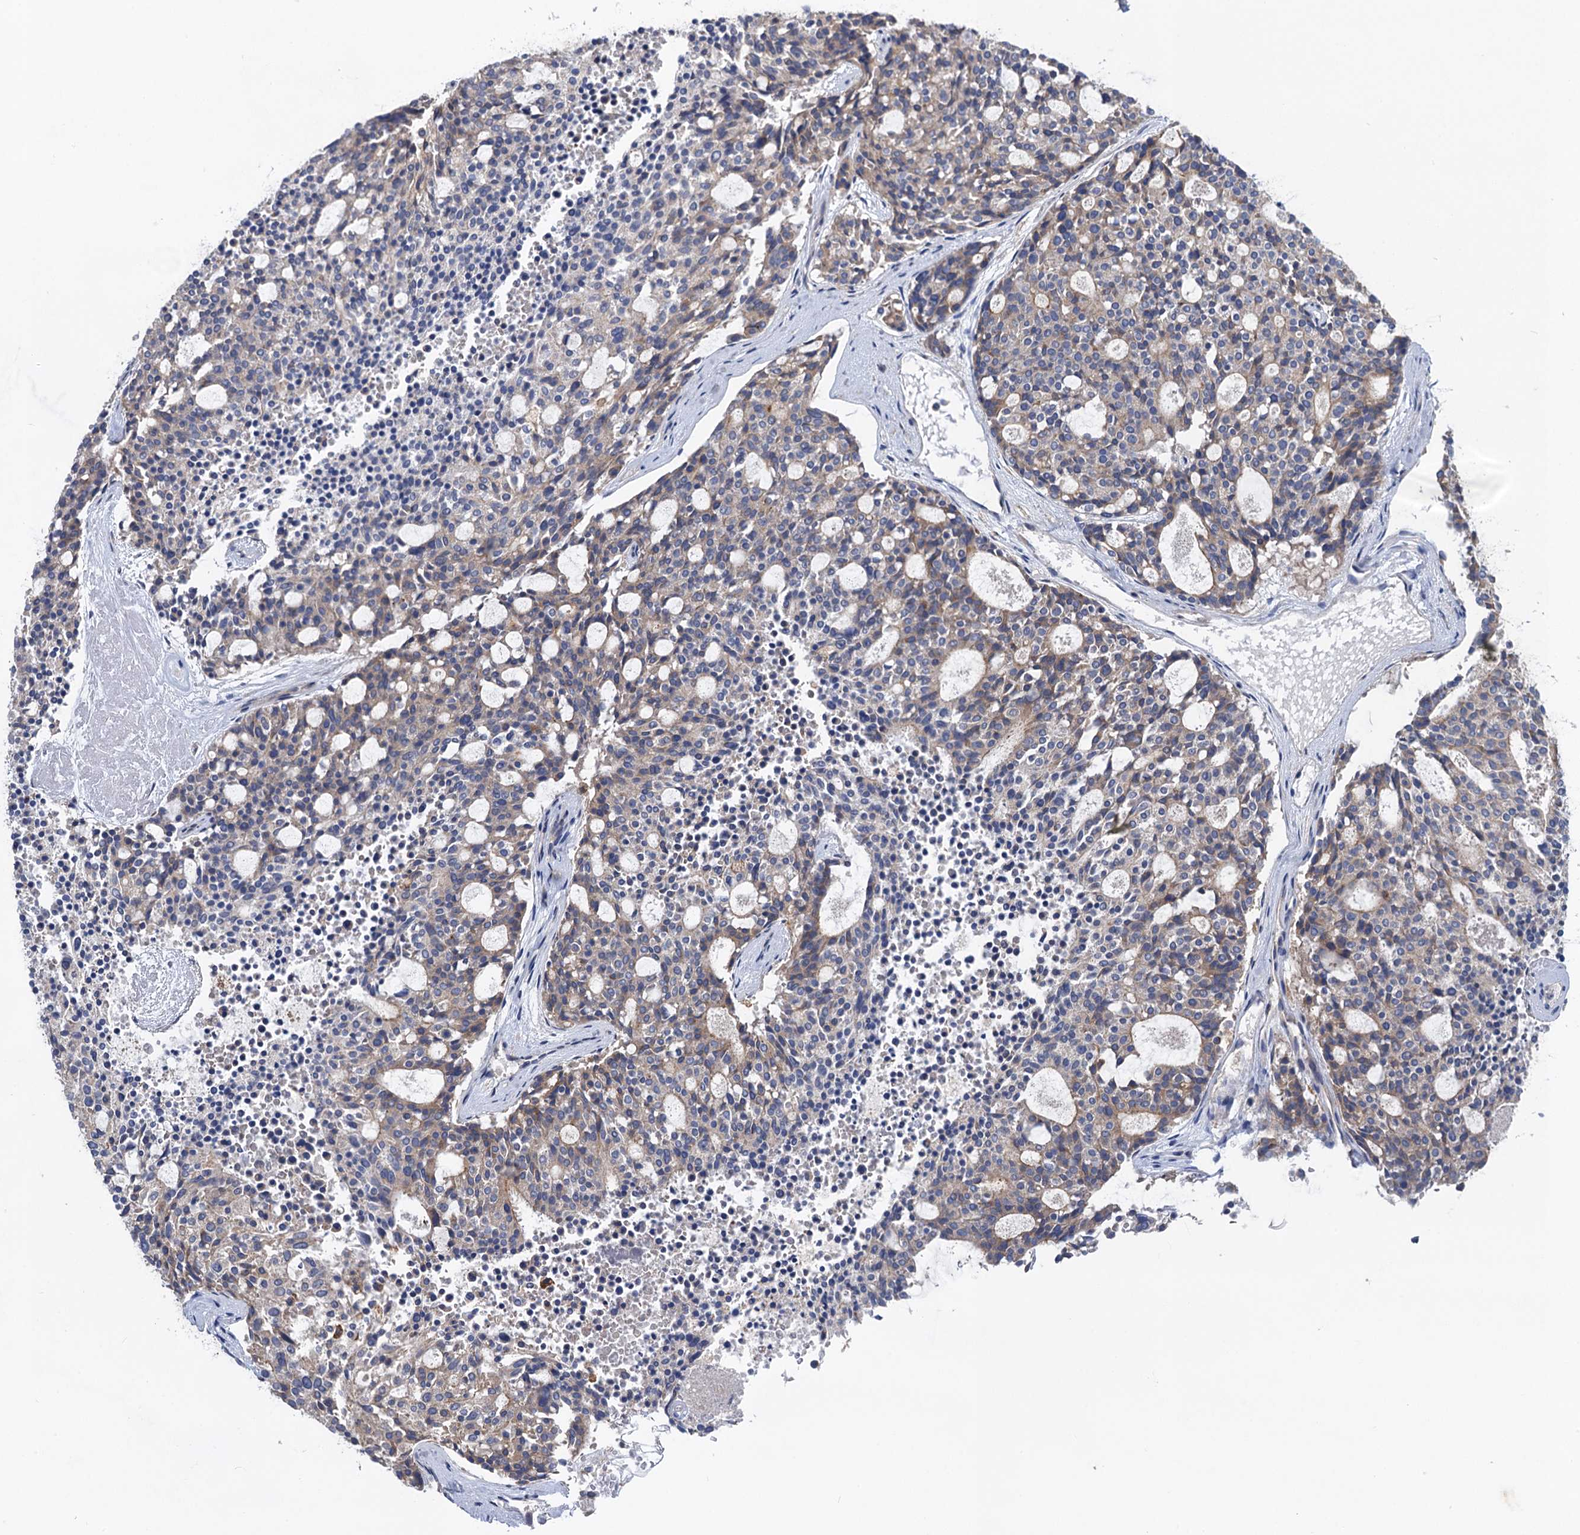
{"staining": {"intensity": "weak", "quantity": "<25%", "location": "cytoplasmic/membranous"}, "tissue": "carcinoid", "cell_type": "Tumor cells", "image_type": "cancer", "snomed": [{"axis": "morphology", "description": "Carcinoid, malignant, NOS"}, {"axis": "topography", "description": "Pancreas"}], "caption": "IHC micrograph of neoplastic tissue: carcinoid stained with DAB (3,3'-diaminobenzidine) exhibits no significant protein expression in tumor cells.", "gene": "SNAP29", "patient": {"sex": "female", "age": 54}}